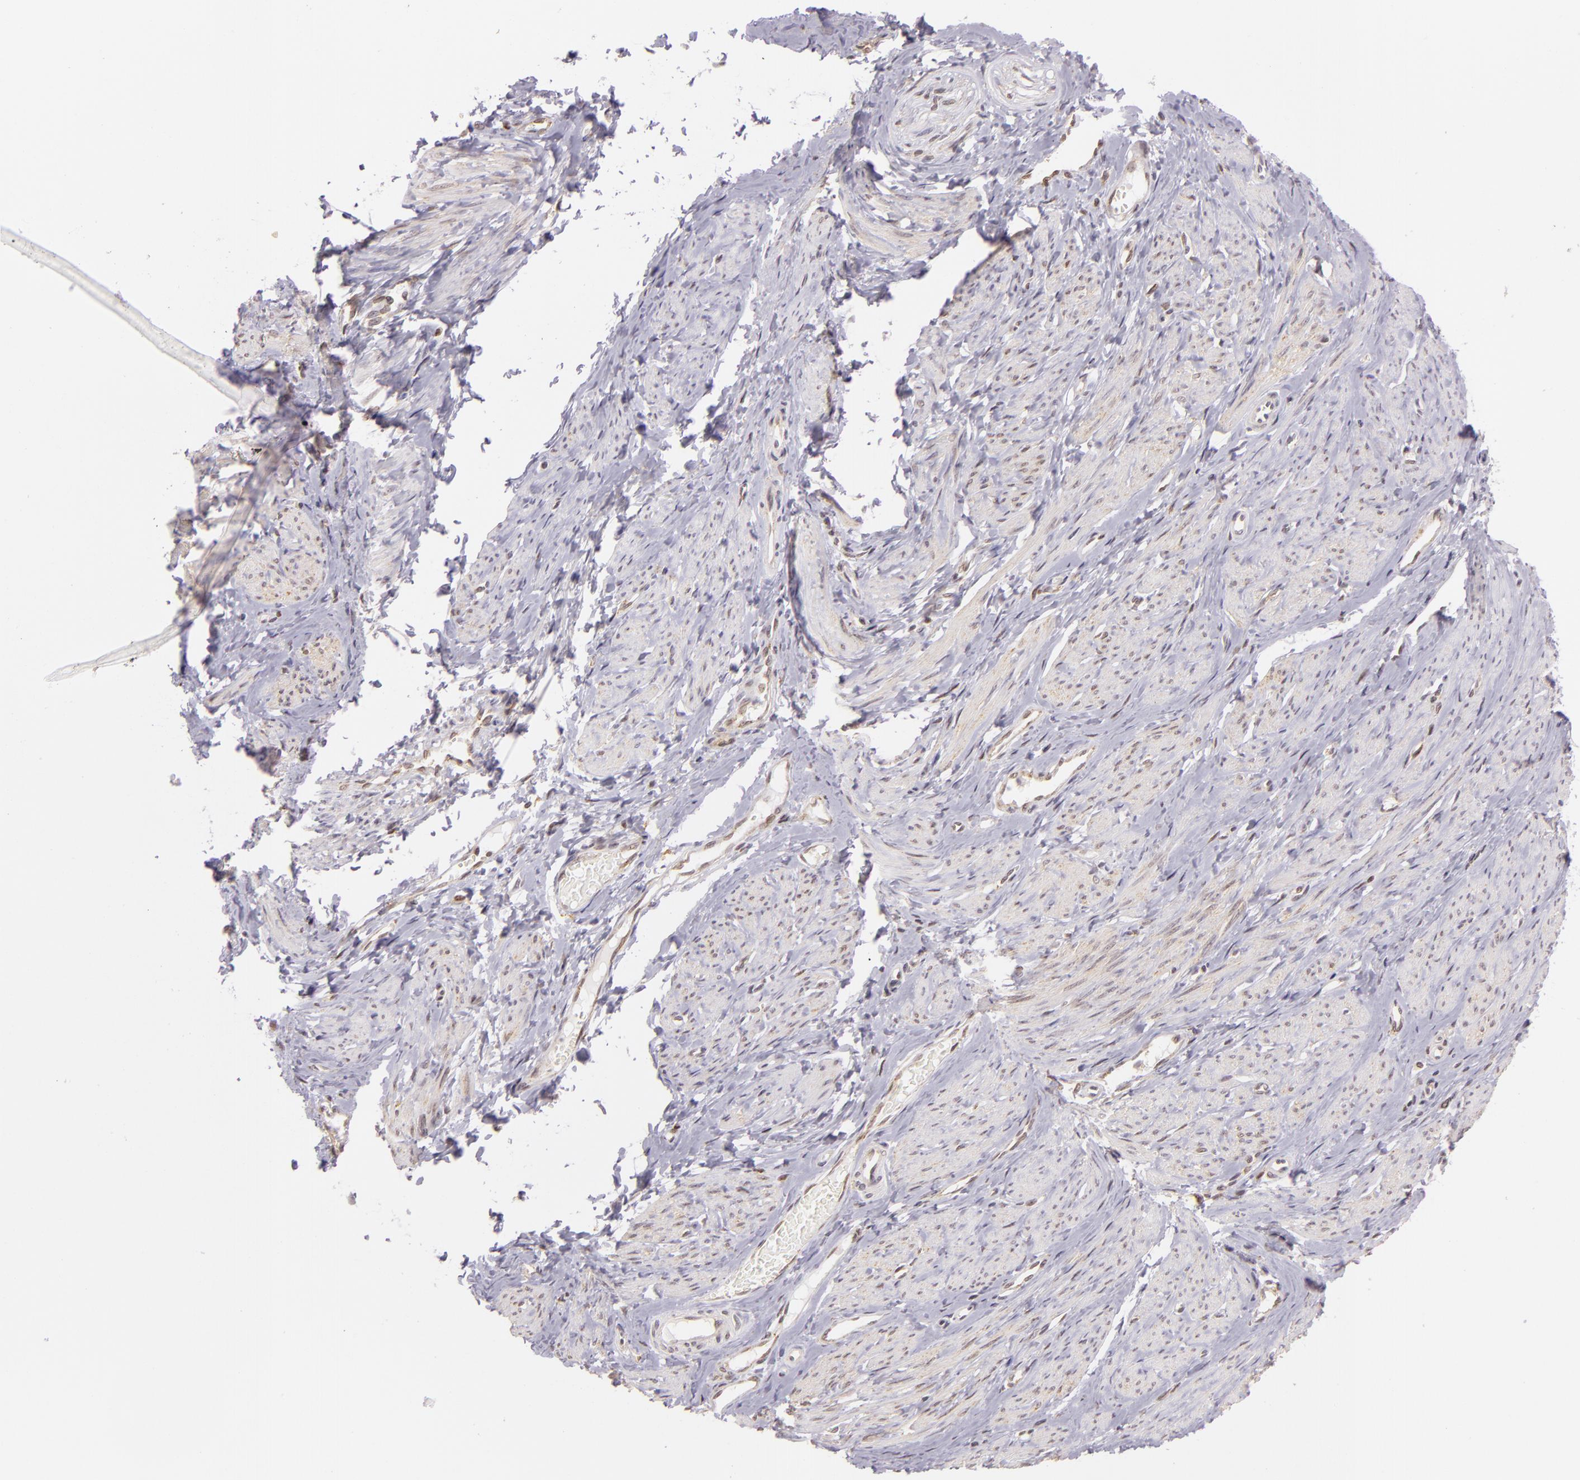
{"staining": {"intensity": "weak", "quantity": "25%-75%", "location": "cytoplasmic/membranous,nuclear"}, "tissue": "smooth muscle", "cell_type": "Smooth muscle cells", "image_type": "normal", "snomed": [{"axis": "morphology", "description": "Normal tissue, NOS"}, {"axis": "topography", "description": "Smooth muscle"}, {"axis": "topography", "description": "Uterus"}], "caption": "Brown immunohistochemical staining in benign human smooth muscle reveals weak cytoplasmic/membranous,nuclear positivity in about 25%-75% of smooth muscle cells.", "gene": "ENSG00000290315", "patient": {"sex": "female", "age": 39}}